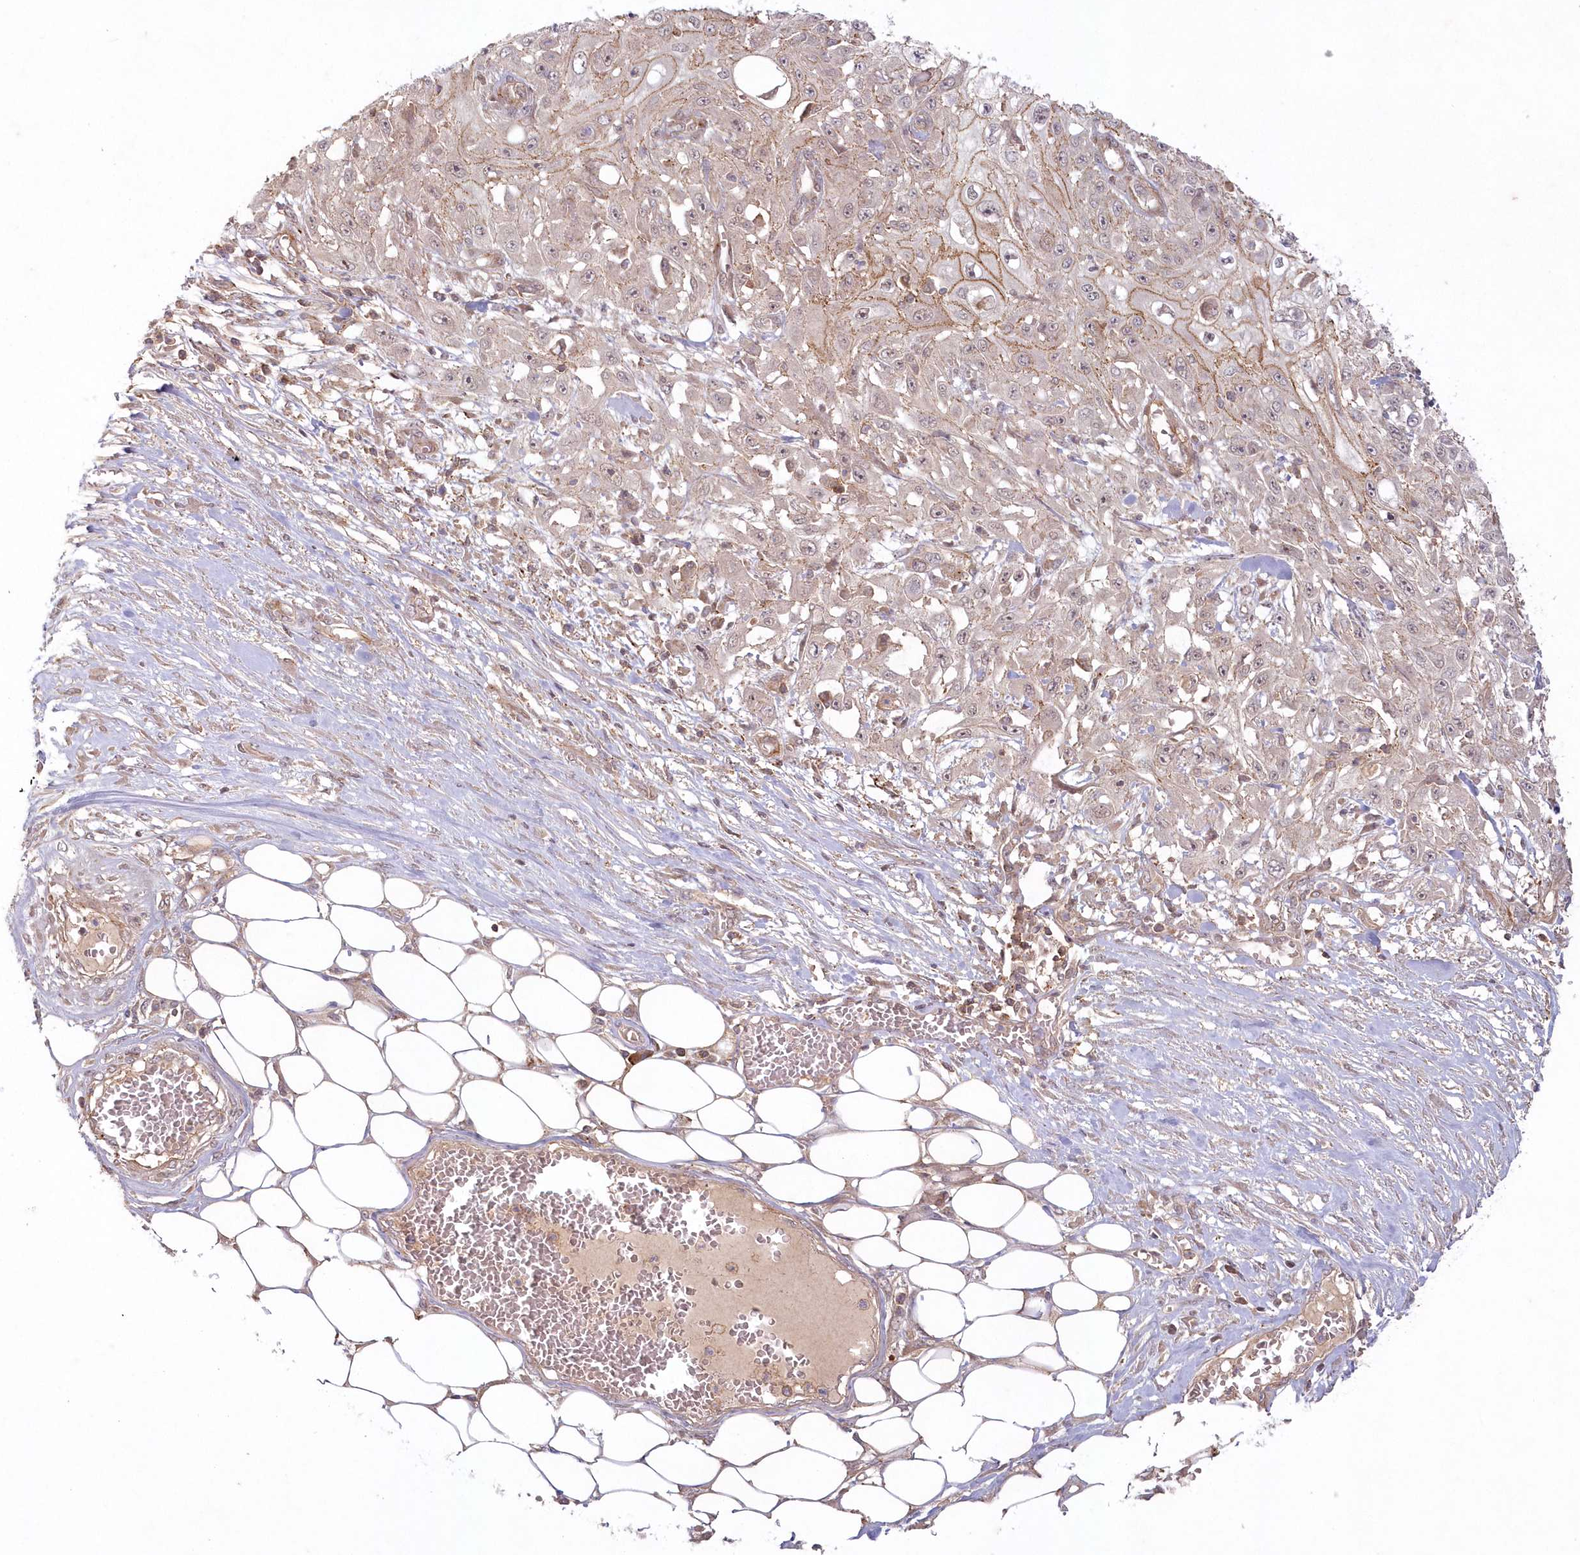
{"staining": {"intensity": "weak", "quantity": "<25%", "location": "cytoplasmic/membranous,nuclear"}, "tissue": "skin cancer", "cell_type": "Tumor cells", "image_type": "cancer", "snomed": [{"axis": "morphology", "description": "Squamous cell carcinoma, NOS"}, {"axis": "morphology", "description": "Squamous cell carcinoma, metastatic, NOS"}, {"axis": "topography", "description": "Skin"}, {"axis": "topography", "description": "Lymph node"}], "caption": "Tumor cells are negative for protein expression in human skin cancer (squamous cell carcinoma).", "gene": "TOGARAM2", "patient": {"sex": "male", "age": 75}}